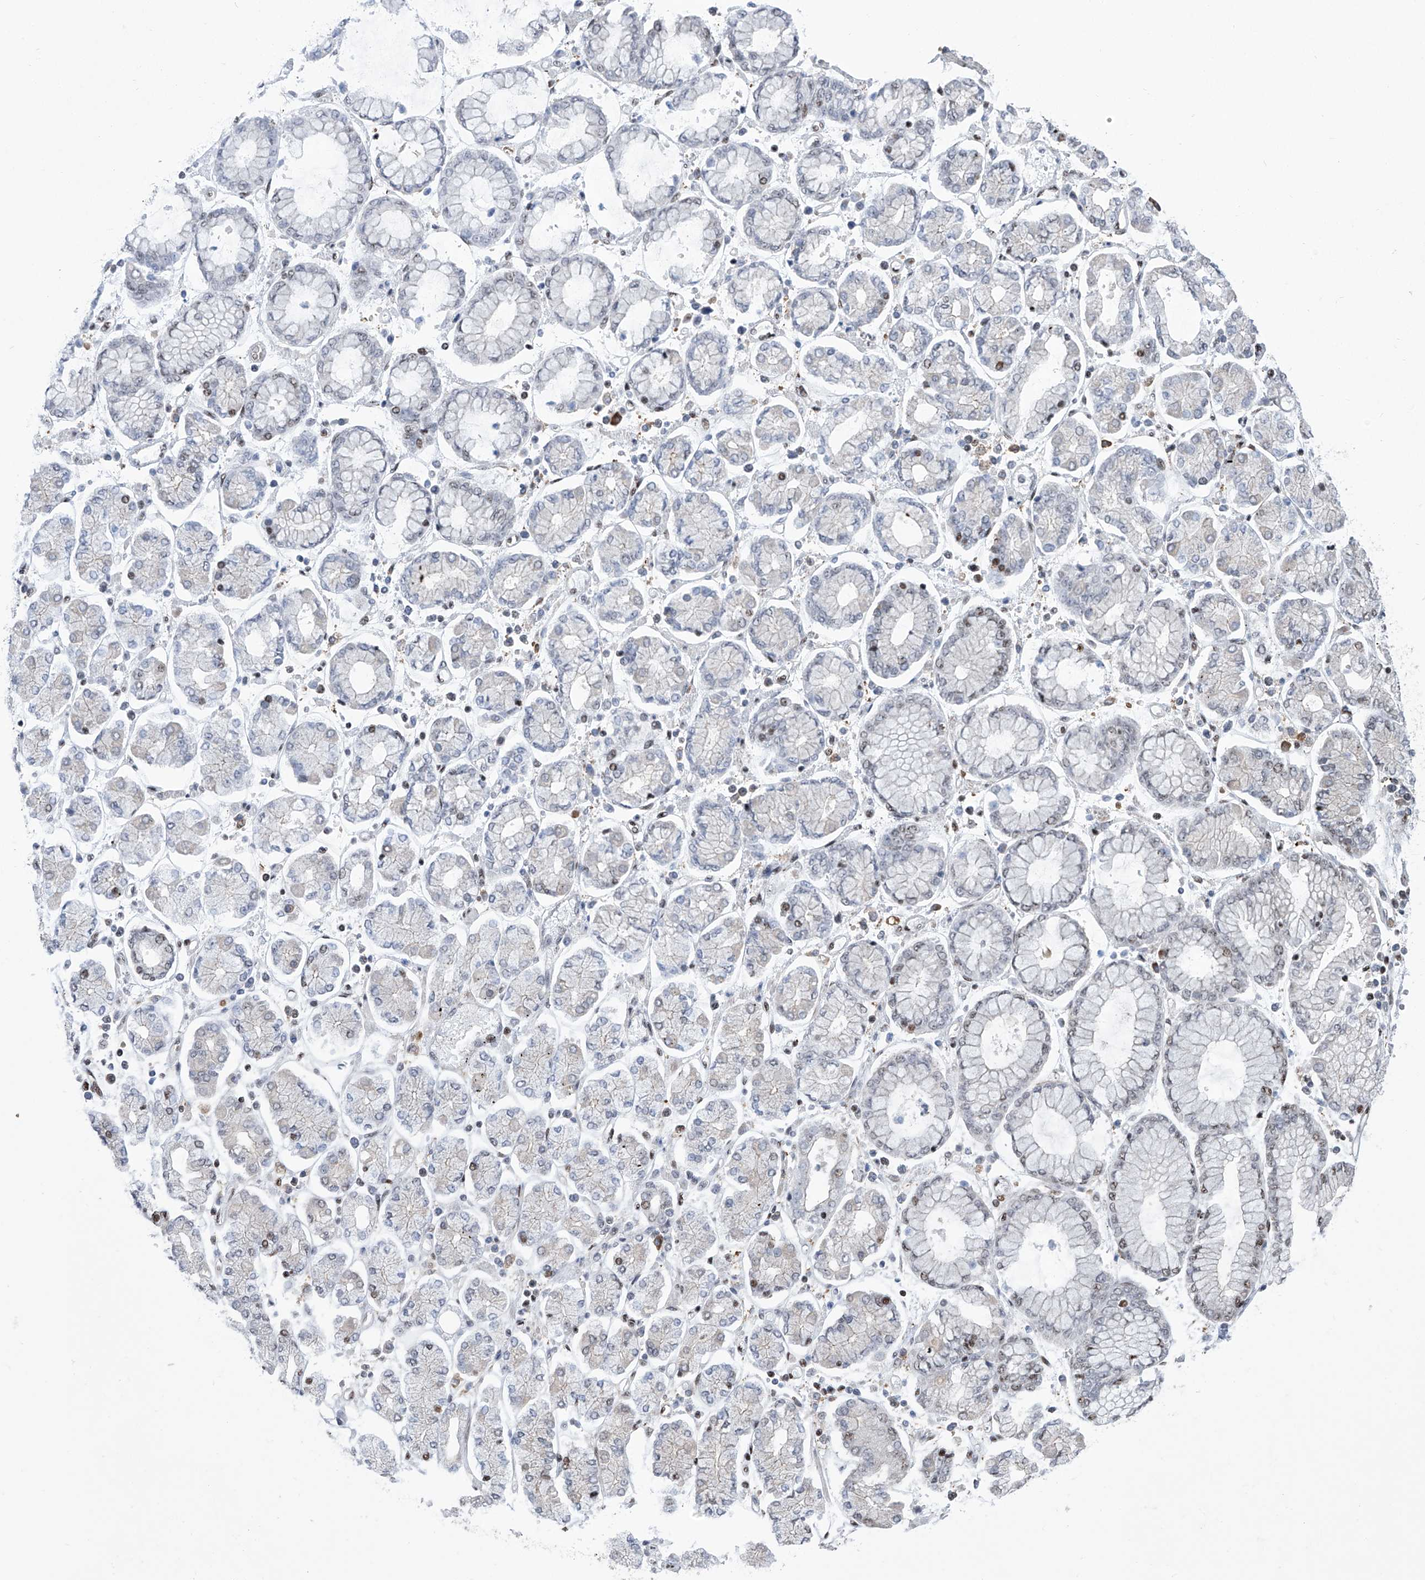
{"staining": {"intensity": "weak", "quantity": "<25%", "location": "nuclear"}, "tissue": "stomach cancer", "cell_type": "Tumor cells", "image_type": "cancer", "snomed": [{"axis": "morphology", "description": "Adenocarcinoma, NOS"}, {"axis": "topography", "description": "Stomach"}], "caption": "The histopathology image shows no staining of tumor cells in stomach adenocarcinoma.", "gene": "FBXL4", "patient": {"sex": "male", "age": 76}}